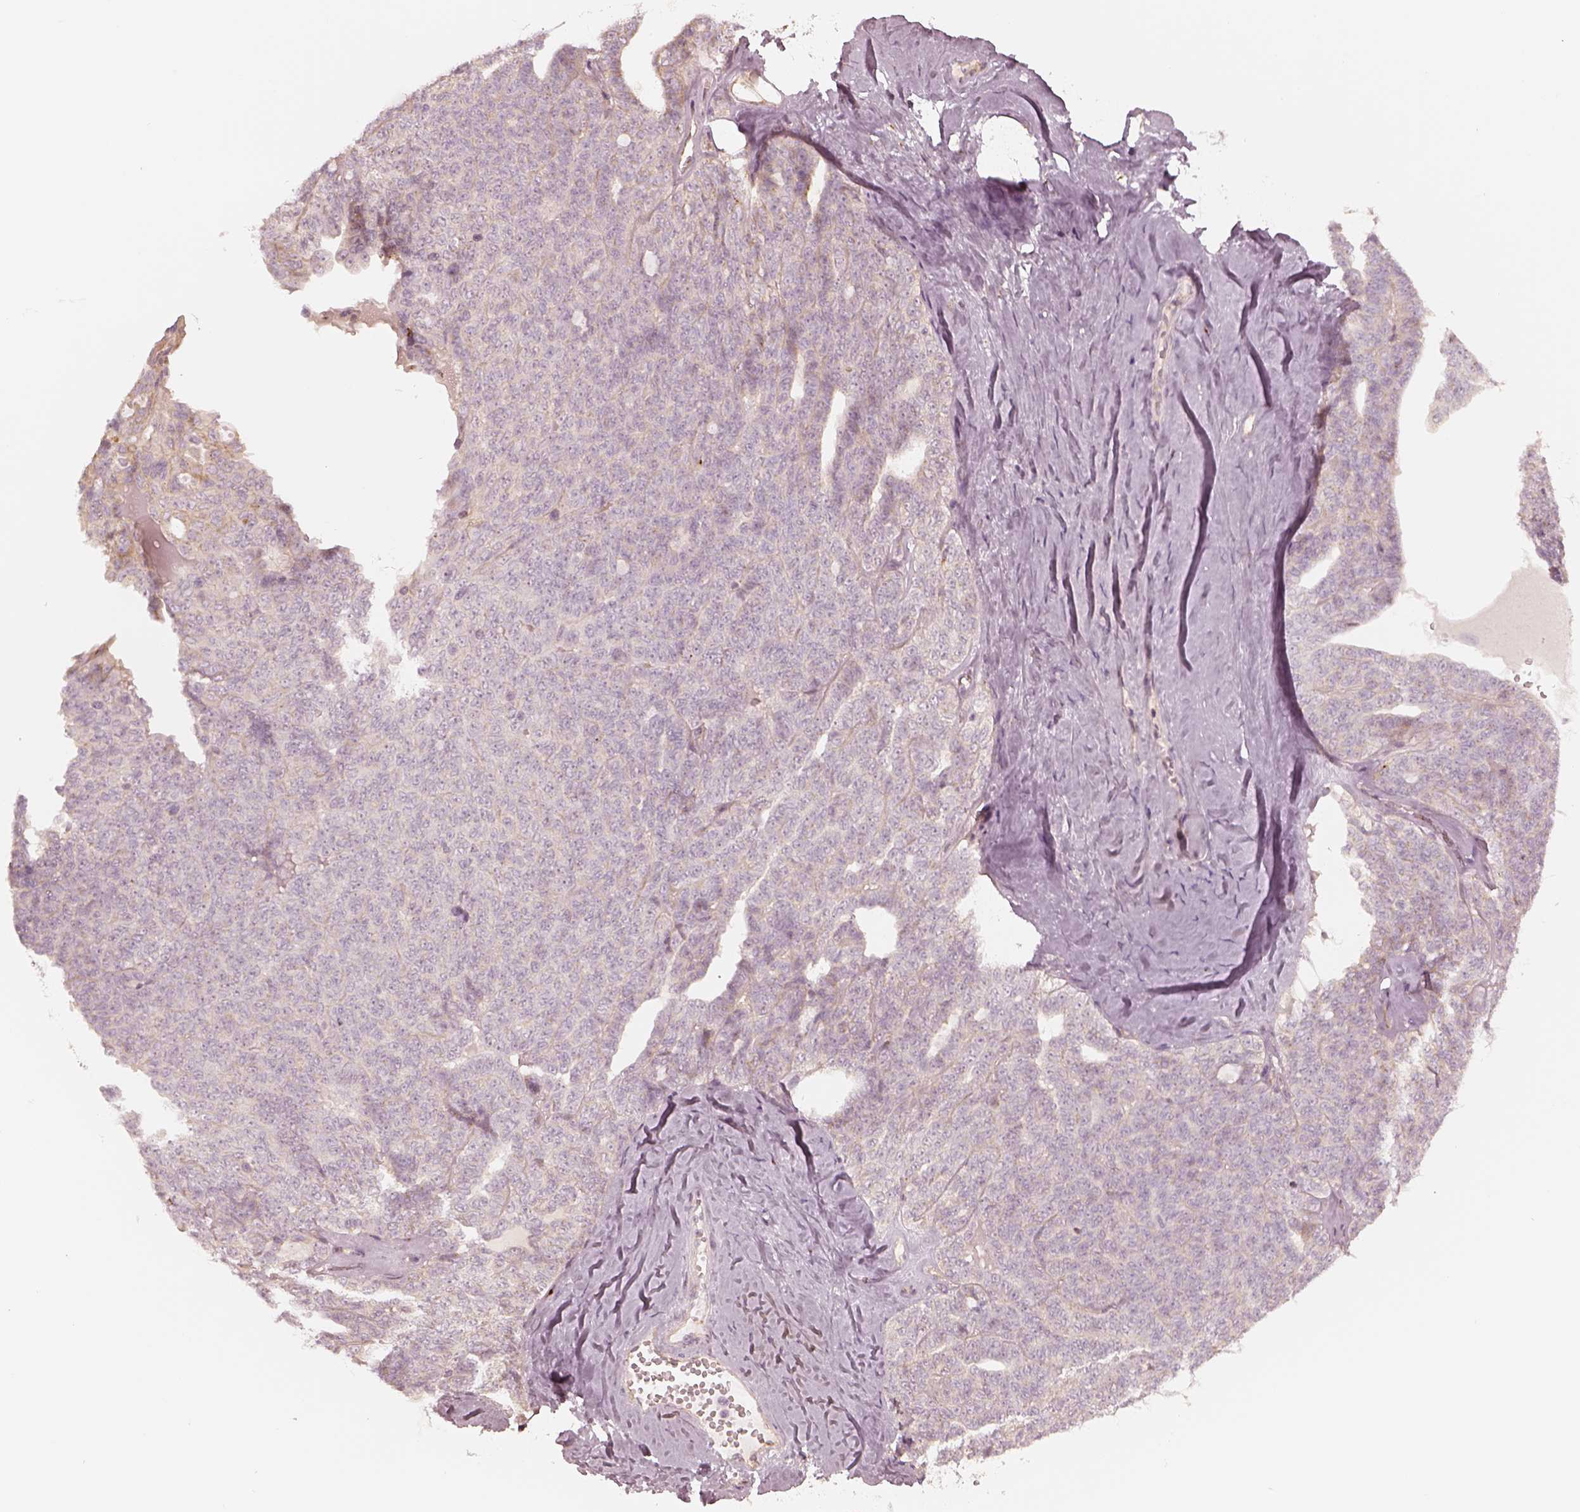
{"staining": {"intensity": "weak", "quantity": "<25%", "location": "cytoplasmic/membranous"}, "tissue": "ovarian cancer", "cell_type": "Tumor cells", "image_type": "cancer", "snomed": [{"axis": "morphology", "description": "Cystadenocarcinoma, serous, NOS"}, {"axis": "topography", "description": "Ovary"}], "caption": "Immunohistochemistry (IHC) of ovarian cancer shows no positivity in tumor cells.", "gene": "GORASP2", "patient": {"sex": "female", "age": 71}}